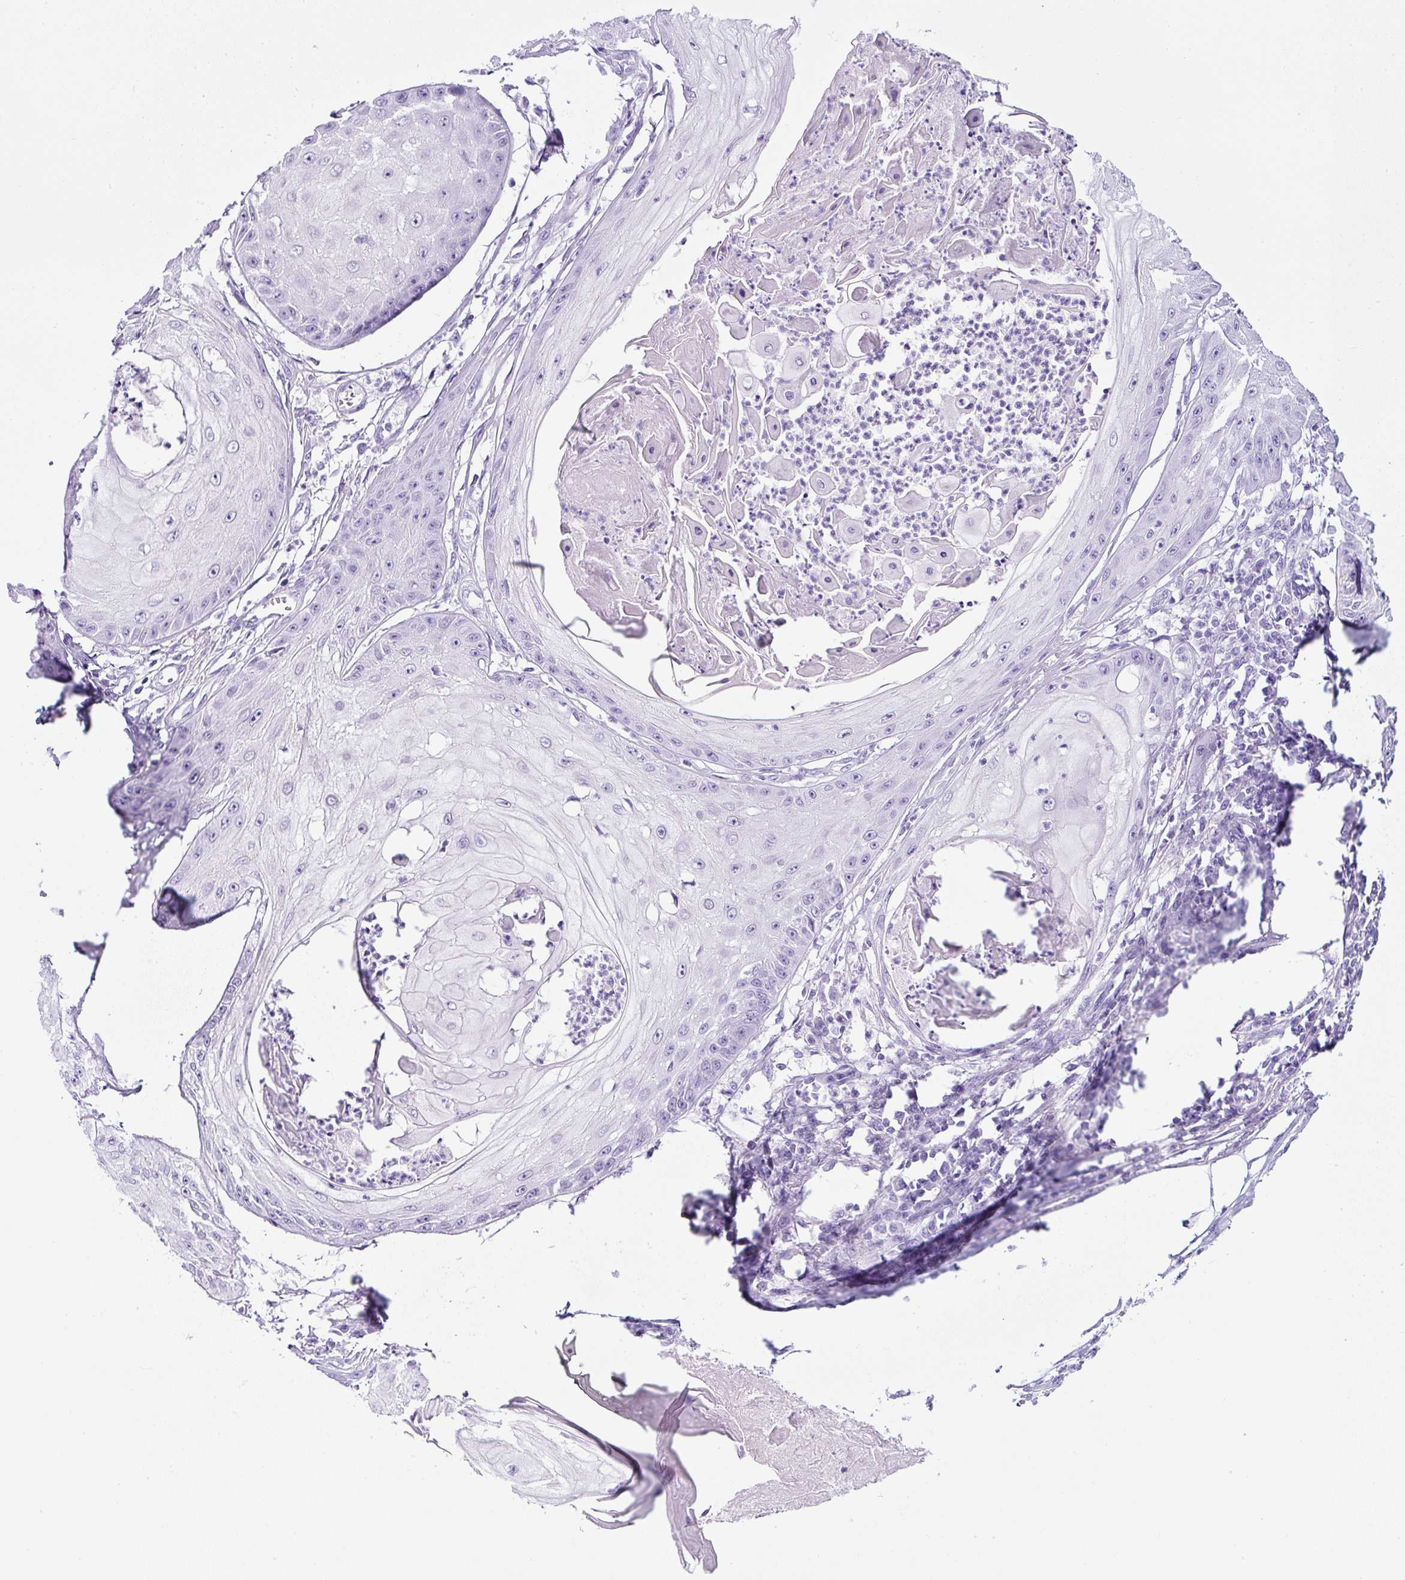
{"staining": {"intensity": "negative", "quantity": "none", "location": "none"}, "tissue": "skin cancer", "cell_type": "Tumor cells", "image_type": "cancer", "snomed": [{"axis": "morphology", "description": "Squamous cell carcinoma, NOS"}, {"axis": "topography", "description": "Skin"}], "caption": "Skin cancer (squamous cell carcinoma) stained for a protein using immunohistochemistry reveals no positivity tumor cells.", "gene": "TMEM200B", "patient": {"sex": "male", "age": 70}}